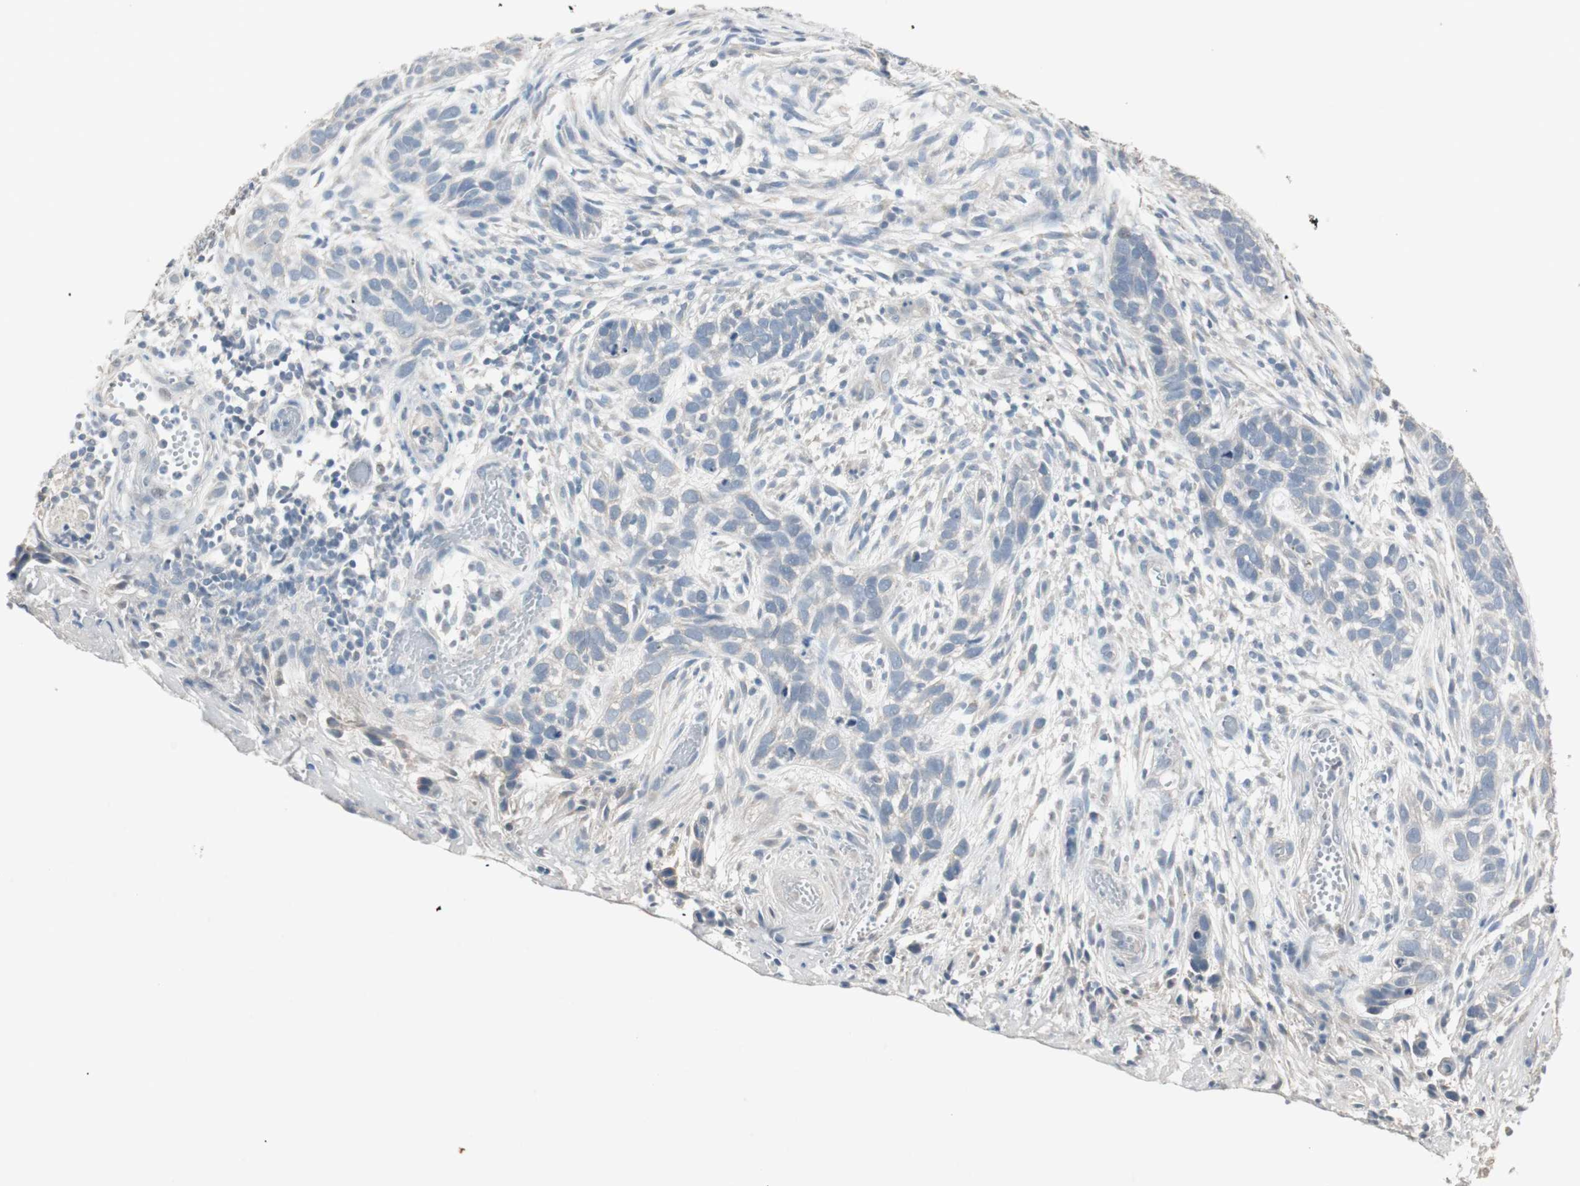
{"staining": {"intensity": "negative", "quantity": "none", "location": "none"}, "tissue": "skin cancer", "cell_type": "Tumor cells", "image_type": "cancer", "snomed": [{"axis": "morphology", "description": "Basal cell carcinoma"}, {"axis": "topography", "description": "Skin"}], "caption": "An immunohistochemistry (IHC) micrograph of skin basal cell carcinoma is shown. There is no staining in tumor cells of skin basal cell carcinoma. The staining is performed using DAB (3,3'-diaminobenzidine) brown chromogen with nuclei counter-stained in using hematoxylin.", "gene": "KHK", "patient": {"sex": "male", "age": 87}}